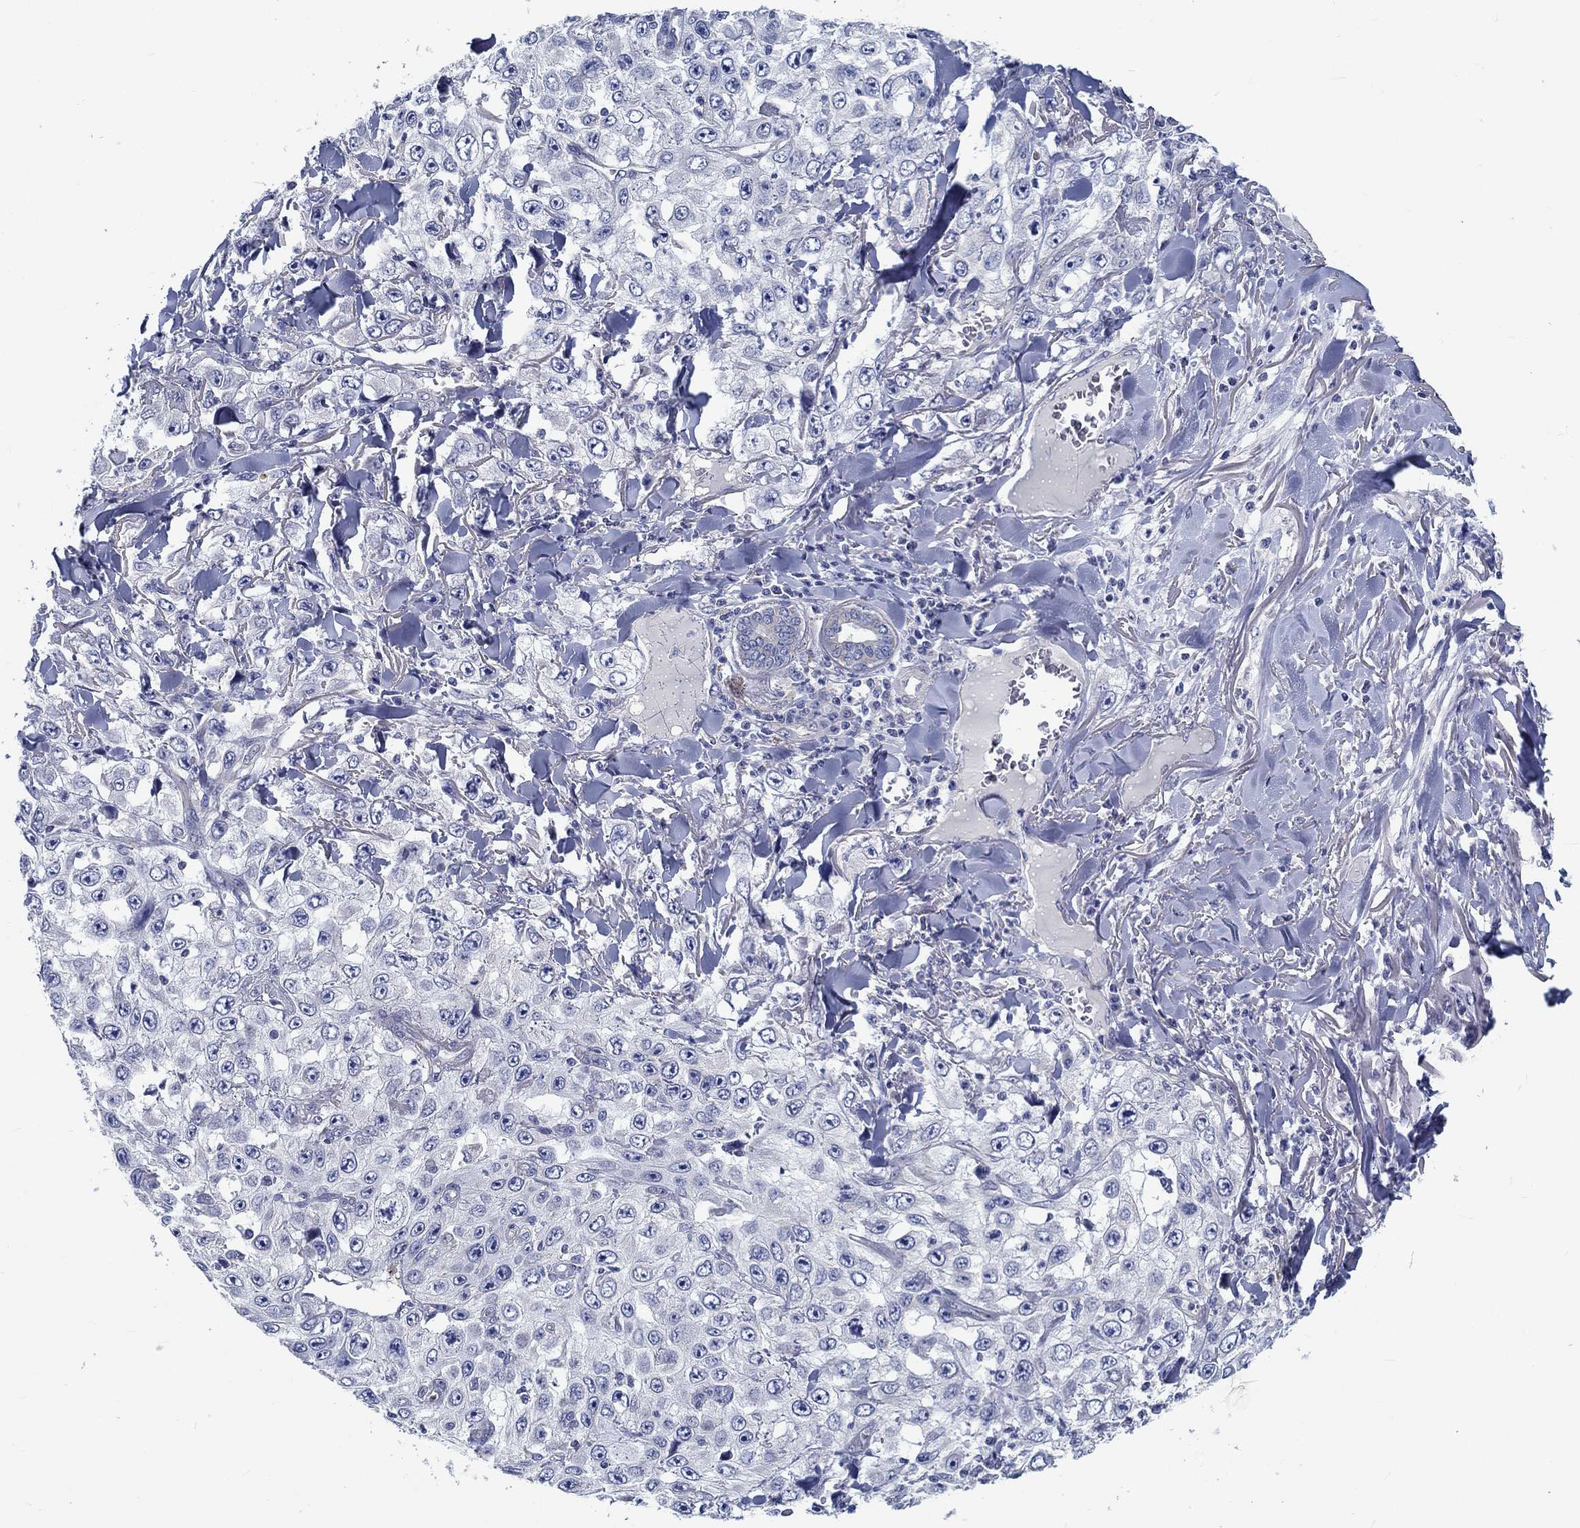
{"staining": {"intensity": "negative", "quantity": "none", "location": "none"}, "tissue": "skin cancer", "cell_type": "Tumor cells", "image_type": "cancer", "snomed": [{"axis": "morphology", "description": "Squamous cell carcinoma, NOS"}, {"axis": "topography", "description": "Skin"}], "caption": "DAB (3,3'-diaminobenzidine) immunohistochemical staining of human squamous cell carcinoma (skin) reveals no significant positivity in tumor cells.", "gene": "MYBPC1", "patient": {"sex": "male", "age": 82}}